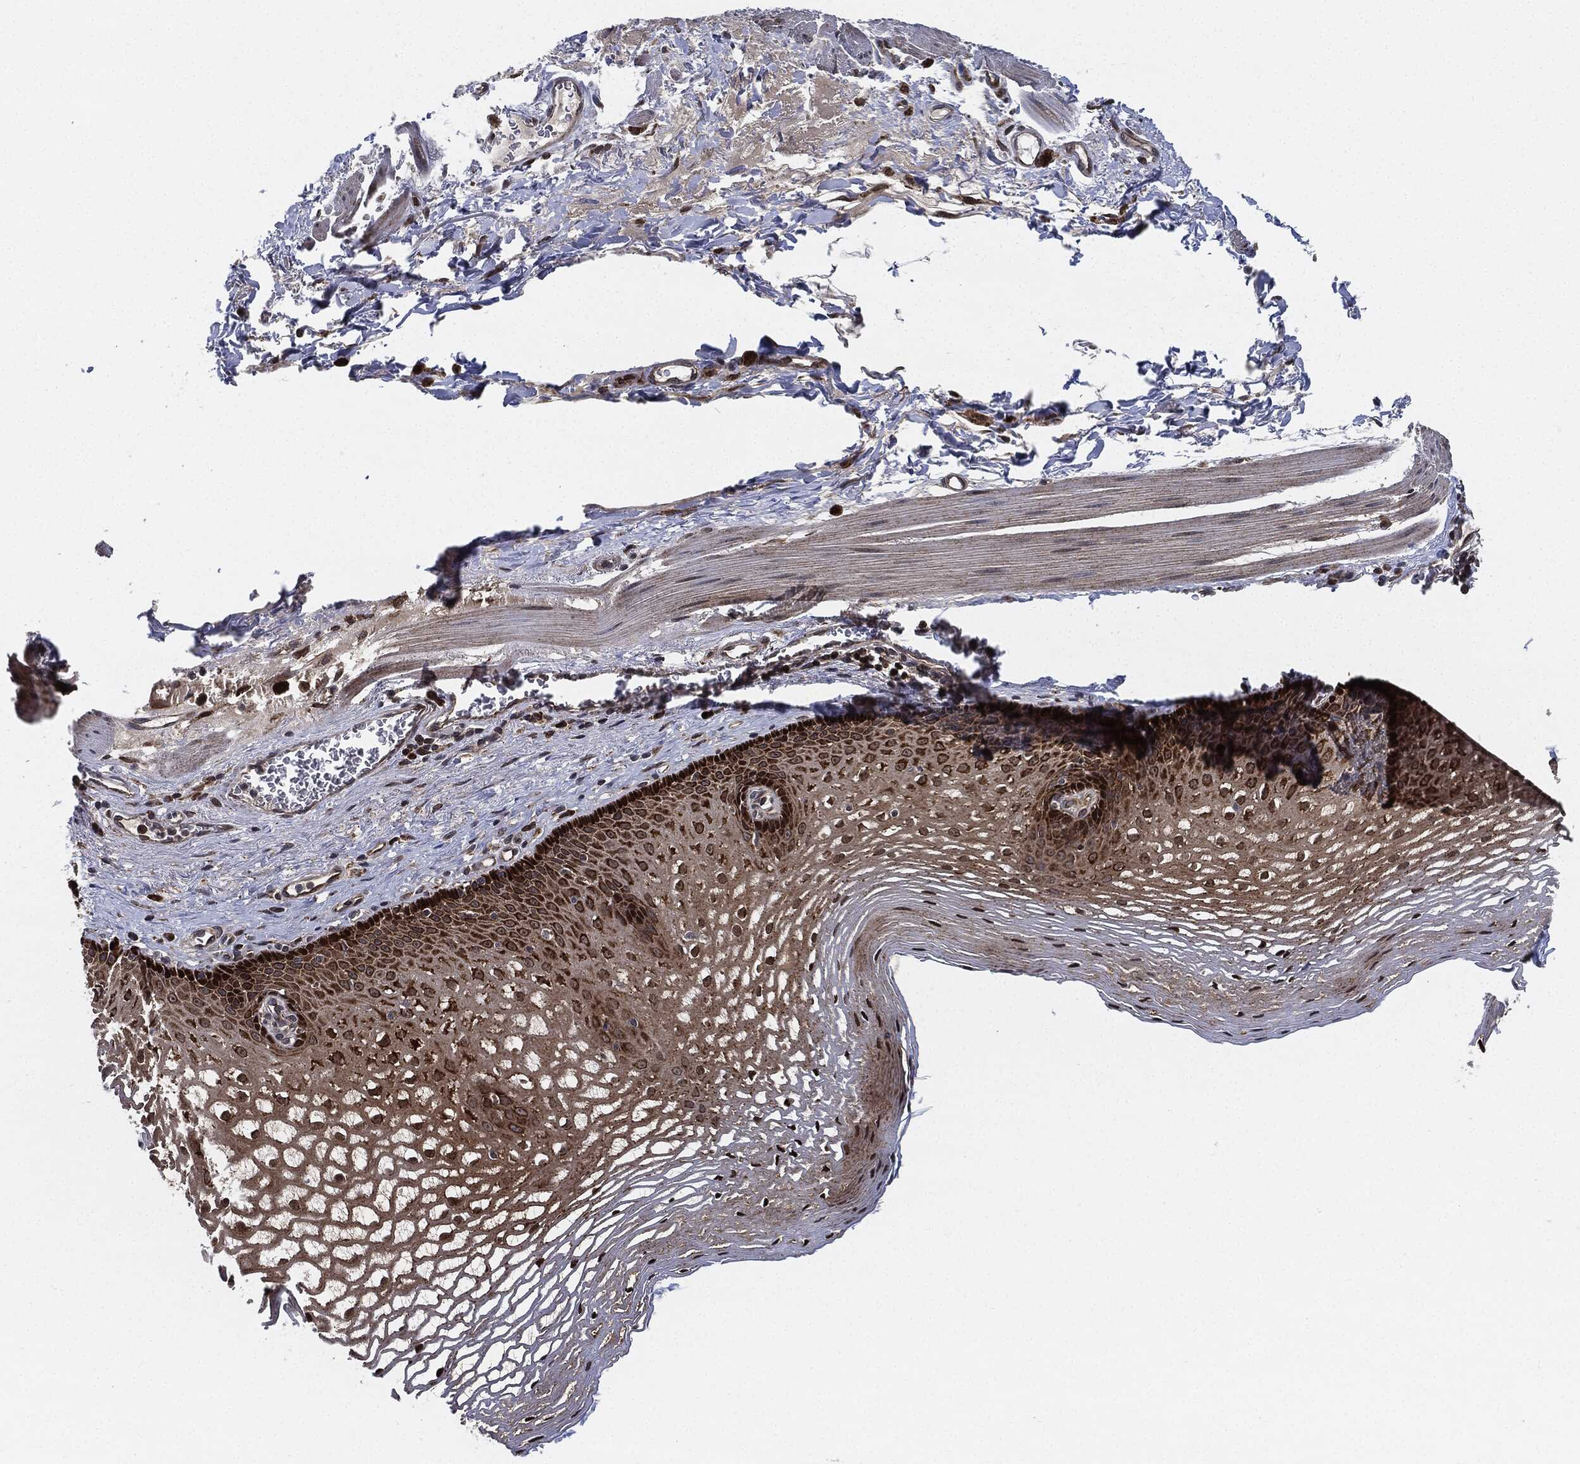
{"staining": {"intensity": "strong", "quantity": ">75%", "location": "cytoplasmic/membranous"}, "tissue": "esophagus", "cell_type": "Squamous epithelial cells", "image_type": "normal", "snomed": [{"axis": "morphology", "description": "Normal tissue, NOS"}, {"axis": "topography", "description": "Esophagus"}], "caption": "Immunohistochemical staining of normal esophagus reveals strong cytoplasmic/membranous protein staining in about >75% of squamous epithelial cells.", "gene": "RNASEL", "patient": {"sex": "male", "age": 76}}